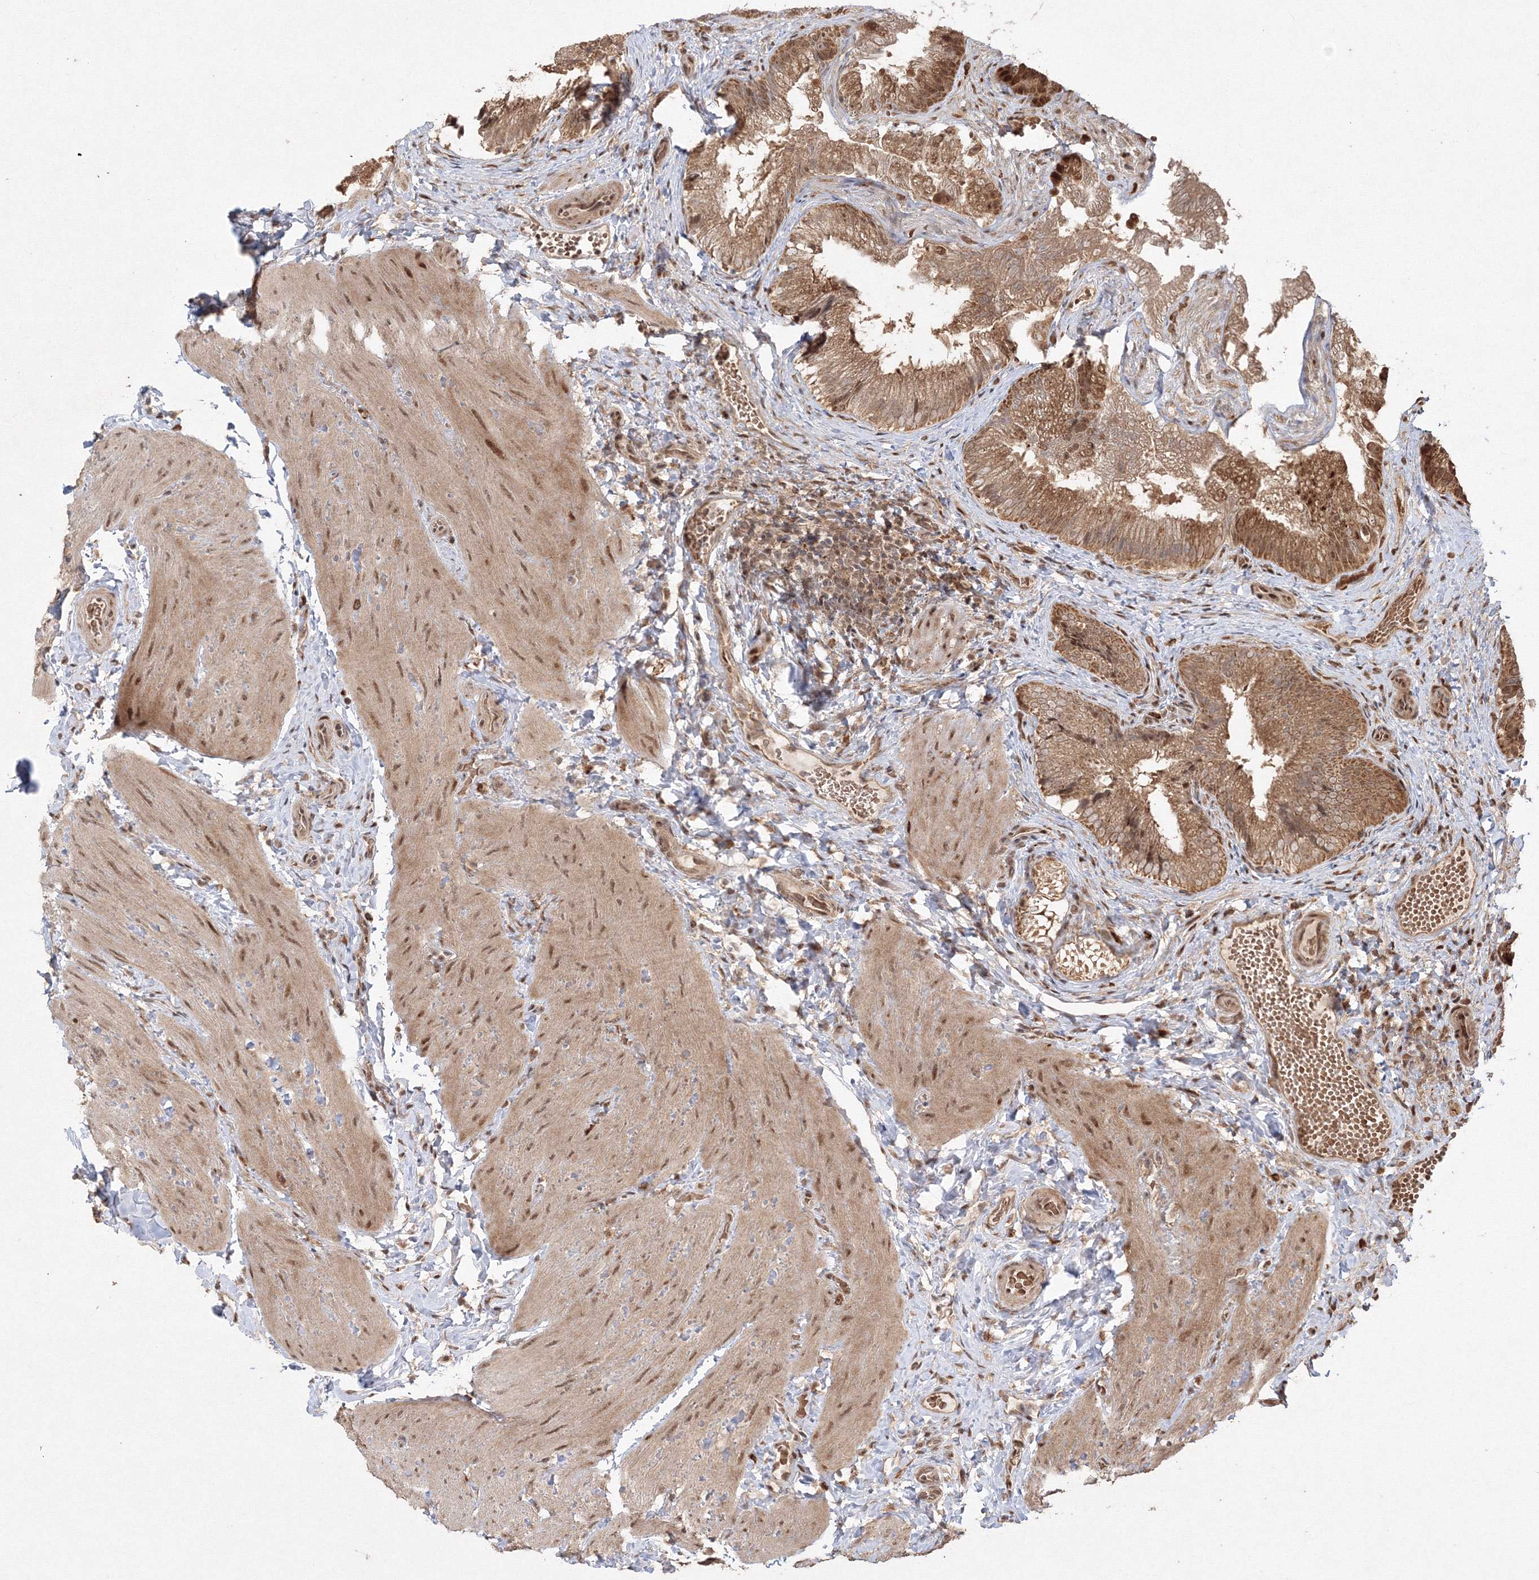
{"staining": {"intensity": "moderate", "quantity": ">75%", "location": "cytoplasmic/membranous,nuclear"}, "tissue": "gallbladder", "cell_type": "Glandular cells", "image_type": "normal", "snomed": [{"axis": "morphology", "description": "Normal tissue, NOS"}, {"axis": "topography", "description": "Gallbladder"}], "caption": "IHC (DAB) staining of normal human gallbladder shows moderate cytoplasmic/membranous,nuclear protein staining in approximately >75% of glandular cells. The staining was performed using DAB (3,3'-diaminobenzidine) to visualize the protein expression in brown, while the nuclei were stained in blue with hematoxylin (Magnification: 20x).", "gene": "COPS4", "patient": {"sex": "female", "age": 30}}